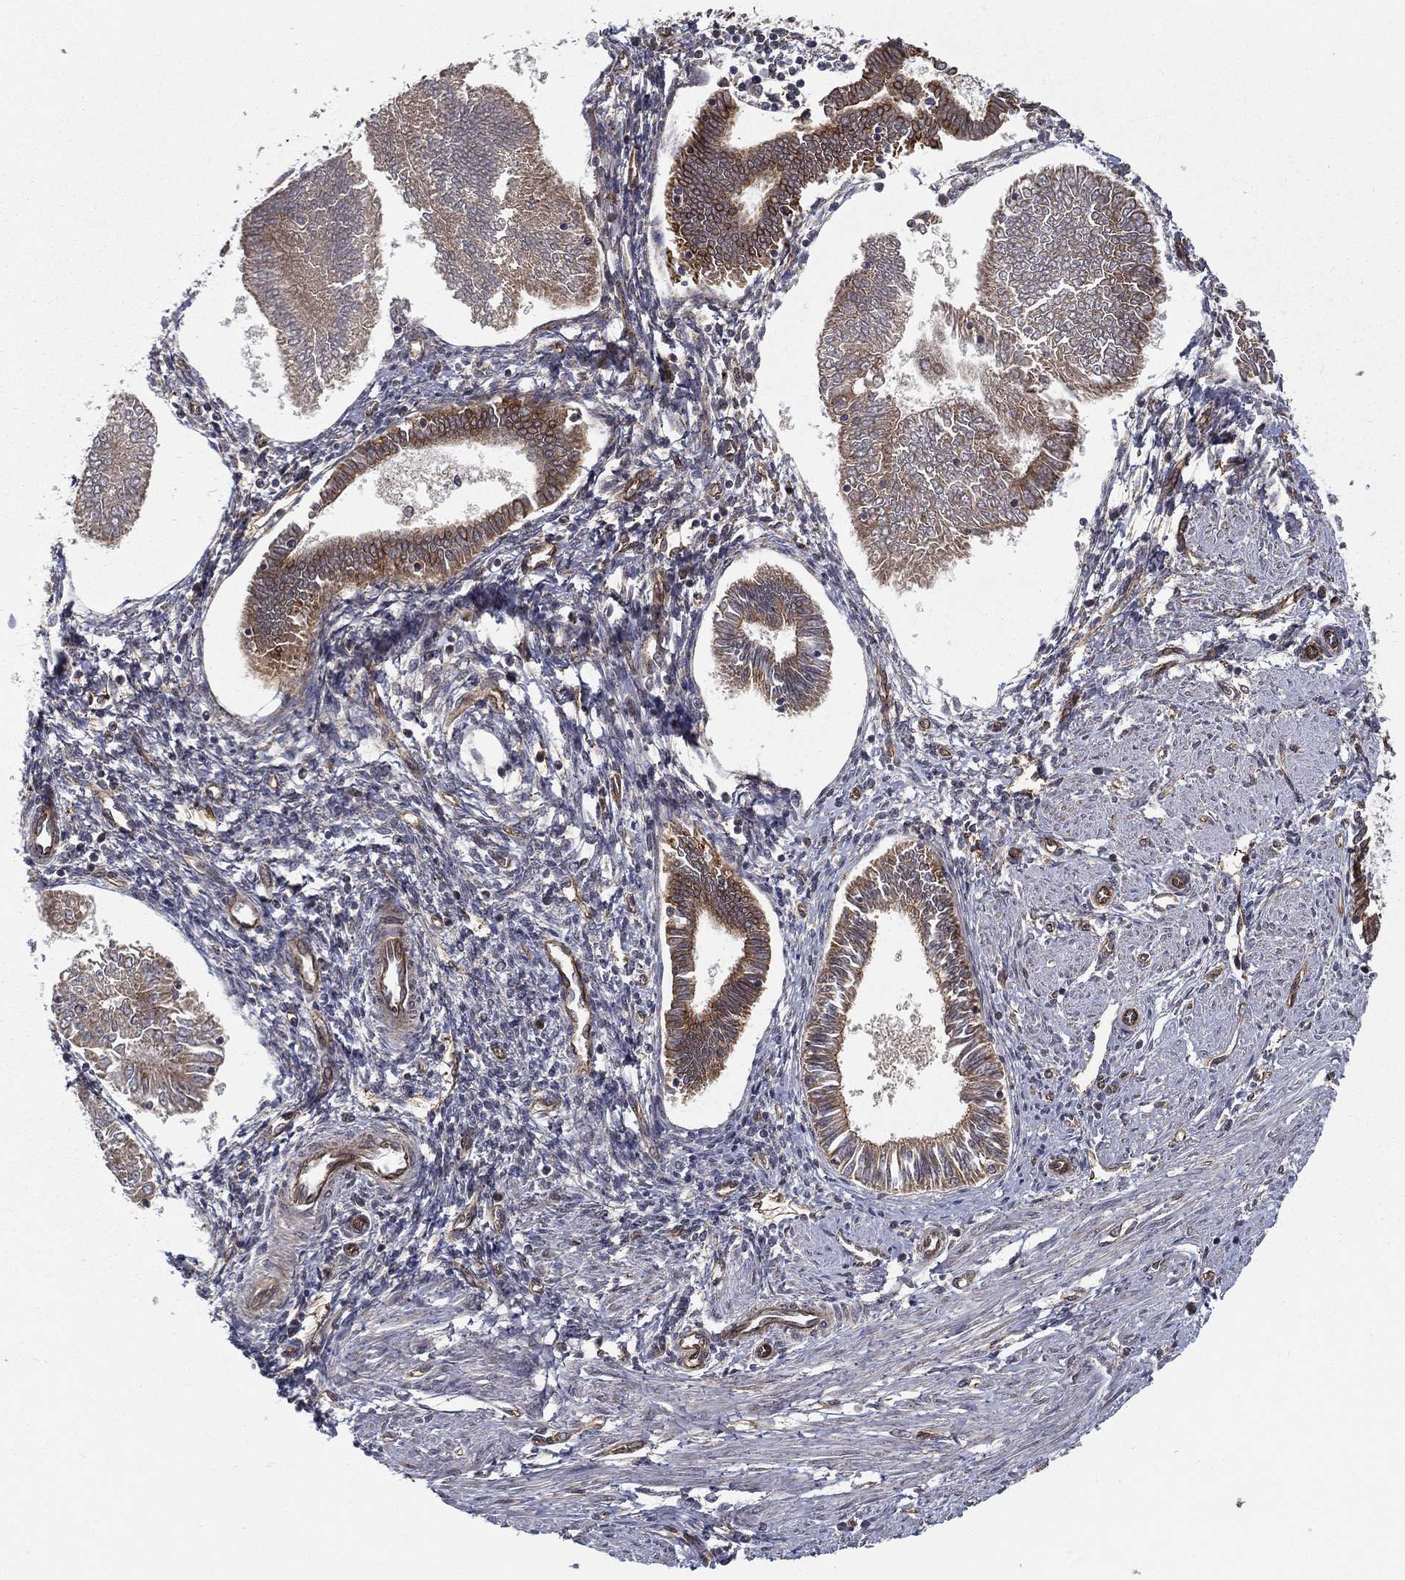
{"staining": {"intensity": "moderate", "quantity": "<25%", "location": "cytoplasmic/membranous"}, "tissue": "endometrial cancer", "cell_type": "Tumor cells", "image_type": "cancer", "snomed": [{"axis": "morphology", "description": "Adenocarcinoma, NOS"}, {"axis": "topography", "description": "Endometrium"}], "caption": "Immunohistochemical staining of adenocarcinoma (endometrial) exhibits low levels of moderate cytoplasmic/membranous protein positivity in approximately <25% of tumor cells.", "gene": "UACA", "patient": {"sex": "female", "age": 53}}